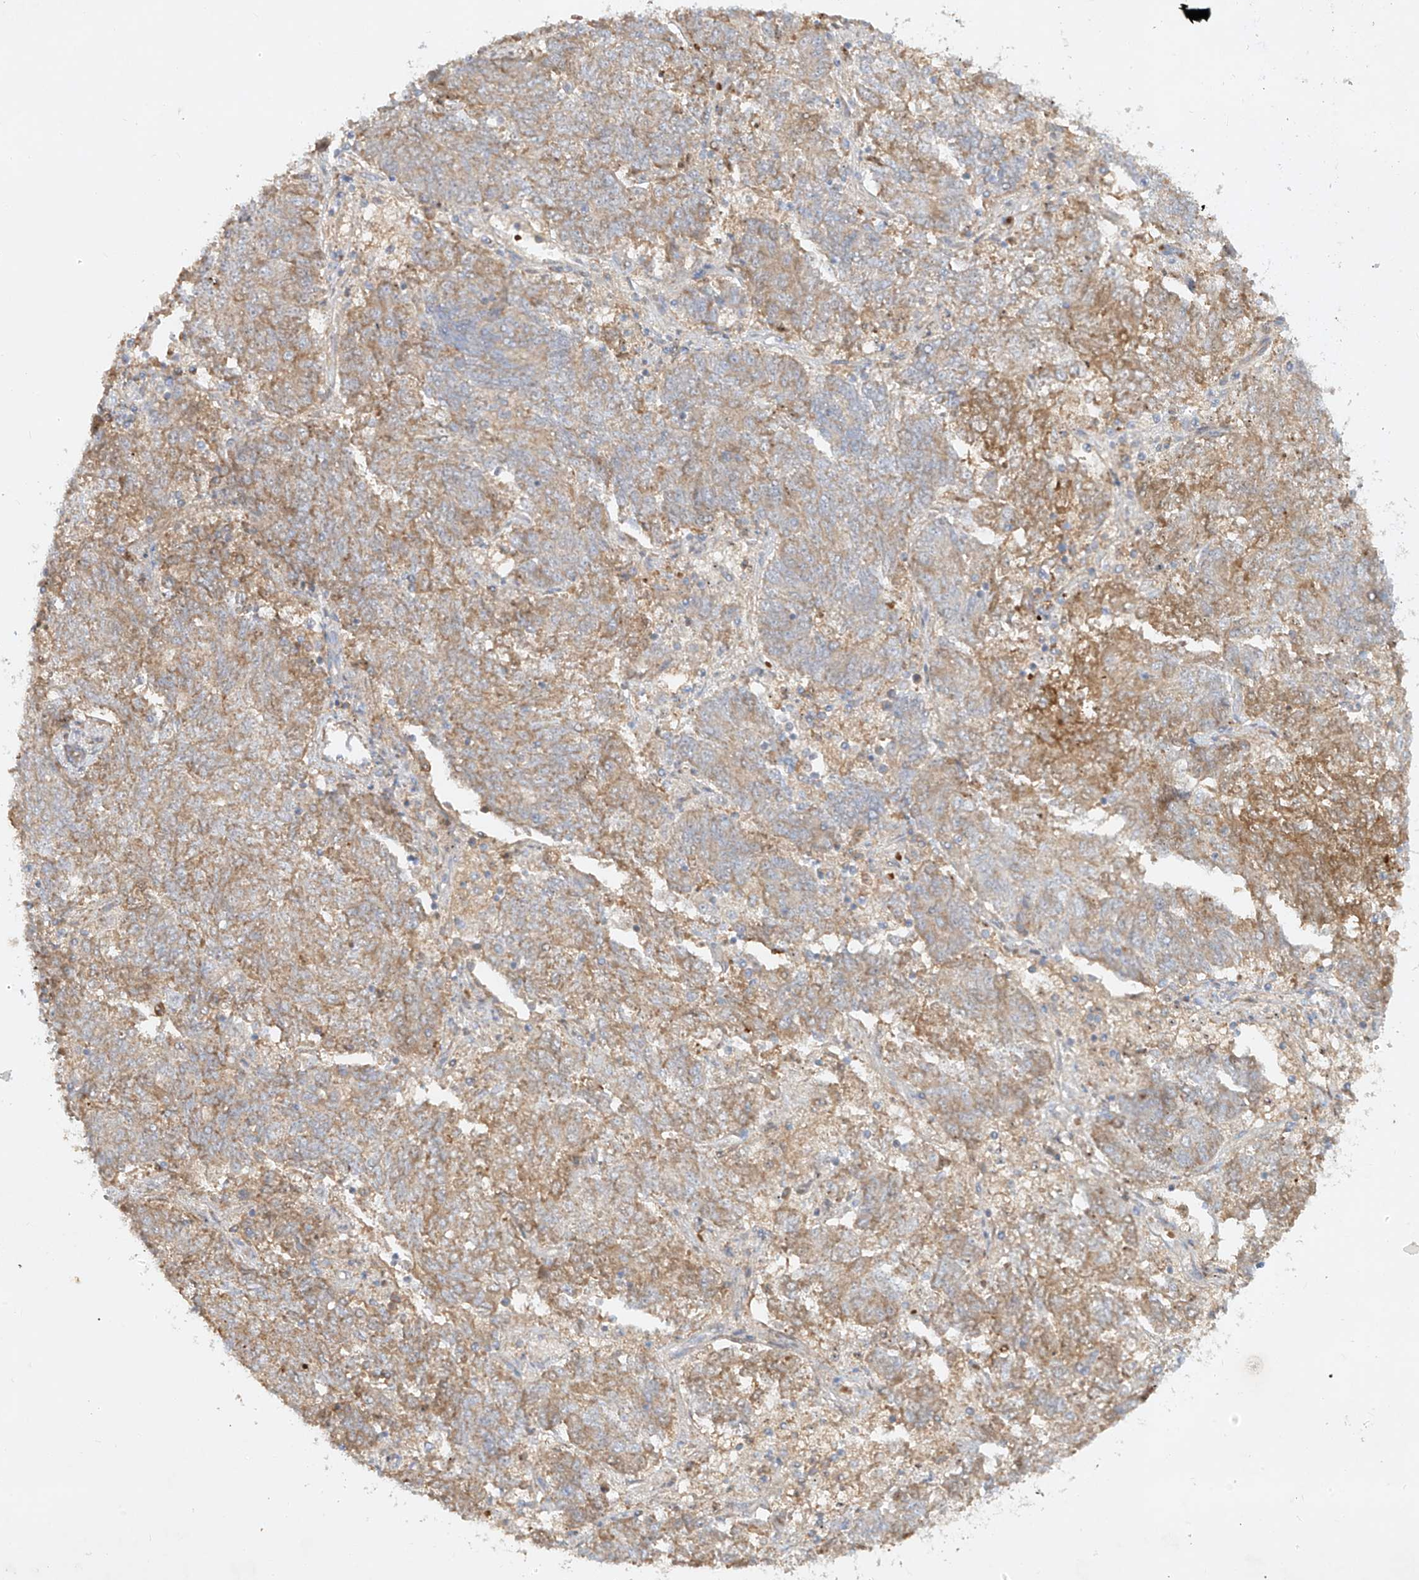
{"staining": {"intensity": "weak", "quantity": "25%-75%", "location": "cytoplasmic/membranous"}, "tissue": "endometrial cancer", "cell_type": "Tumor cells", "image_type": "cancer", "snomed": [{"axis": "morphology", "description": "Adenocarcinoma, NOS"}, {"axis": "topography", "description": "Endometrium"}], "caption": "The histopathology image displays immunohistochemical staining of endometrial cancer. There is weak cytoplasmic/membranous staining is appreciated in approximately 25%-75% of tumor cells. The staining was performed using DAB to visualize the protein expression in brown, while the nuclei were stained in blue with hematoxylin (Magnification: 20x).", "gene": "KPNA7", "patient": {"sex": "female", "age": 80}}